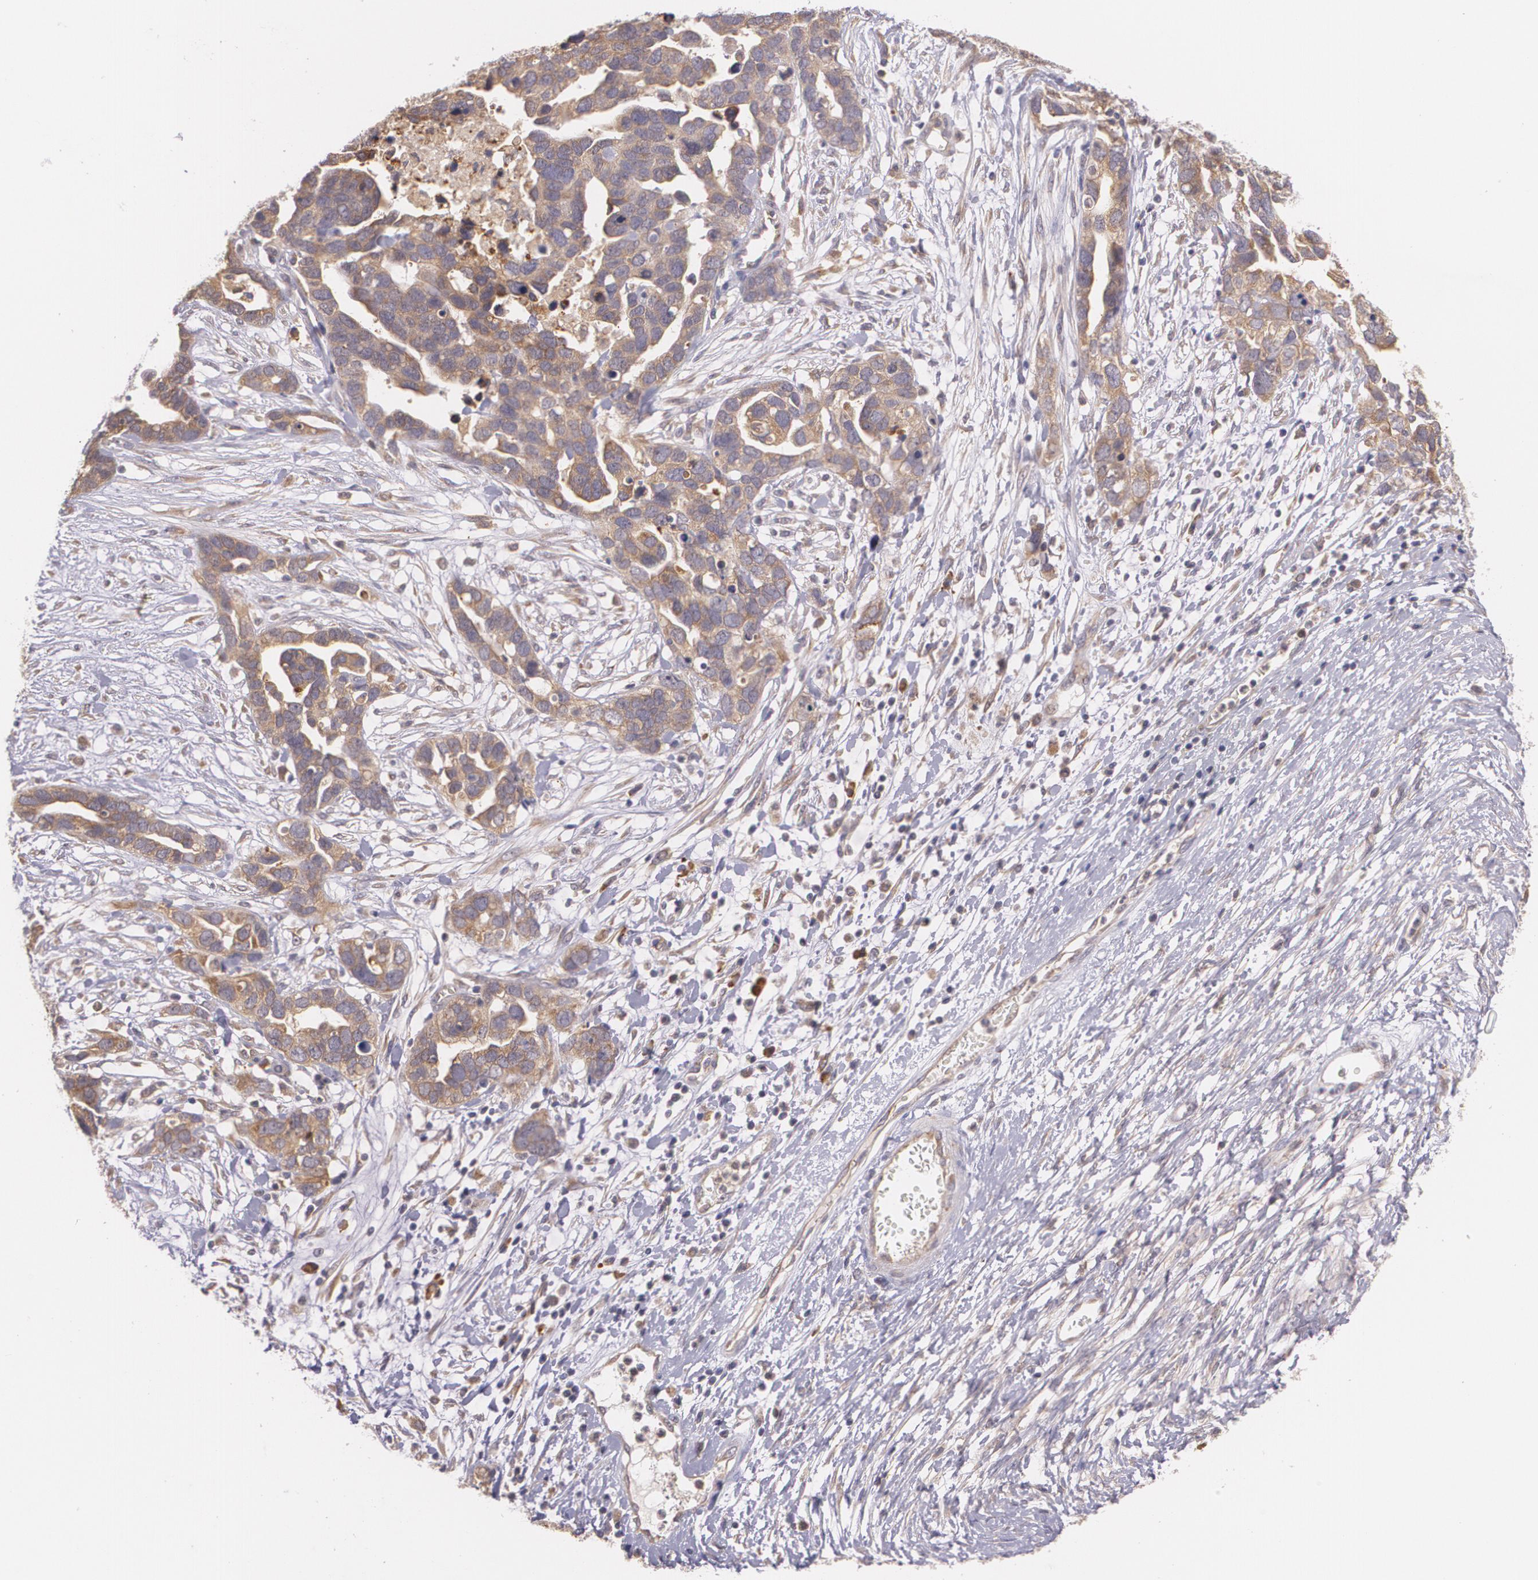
{"staining": {"intensity": "moderate", "quantity": ">75%", "location": "cytoplasmic/membranous"}, "tissue": "ovarian cancer", "cell_type": "Tumor cells", "image_type": "cancer", "snomed": [{"axis": "morphology", "description": "Cystadenocarcinoma, serous, NOS"}, {"axis": "topography", "description": "Ovary"}], "caption": "Ovarian serous cystadenocarcinoma tissue displays moderate cytoplasmic/membranous staining in about >75% of tumor cells, visualized by immunohistochemistry.", "gene": "CCL17", "patient": {"sex": "female", "age": 54}}